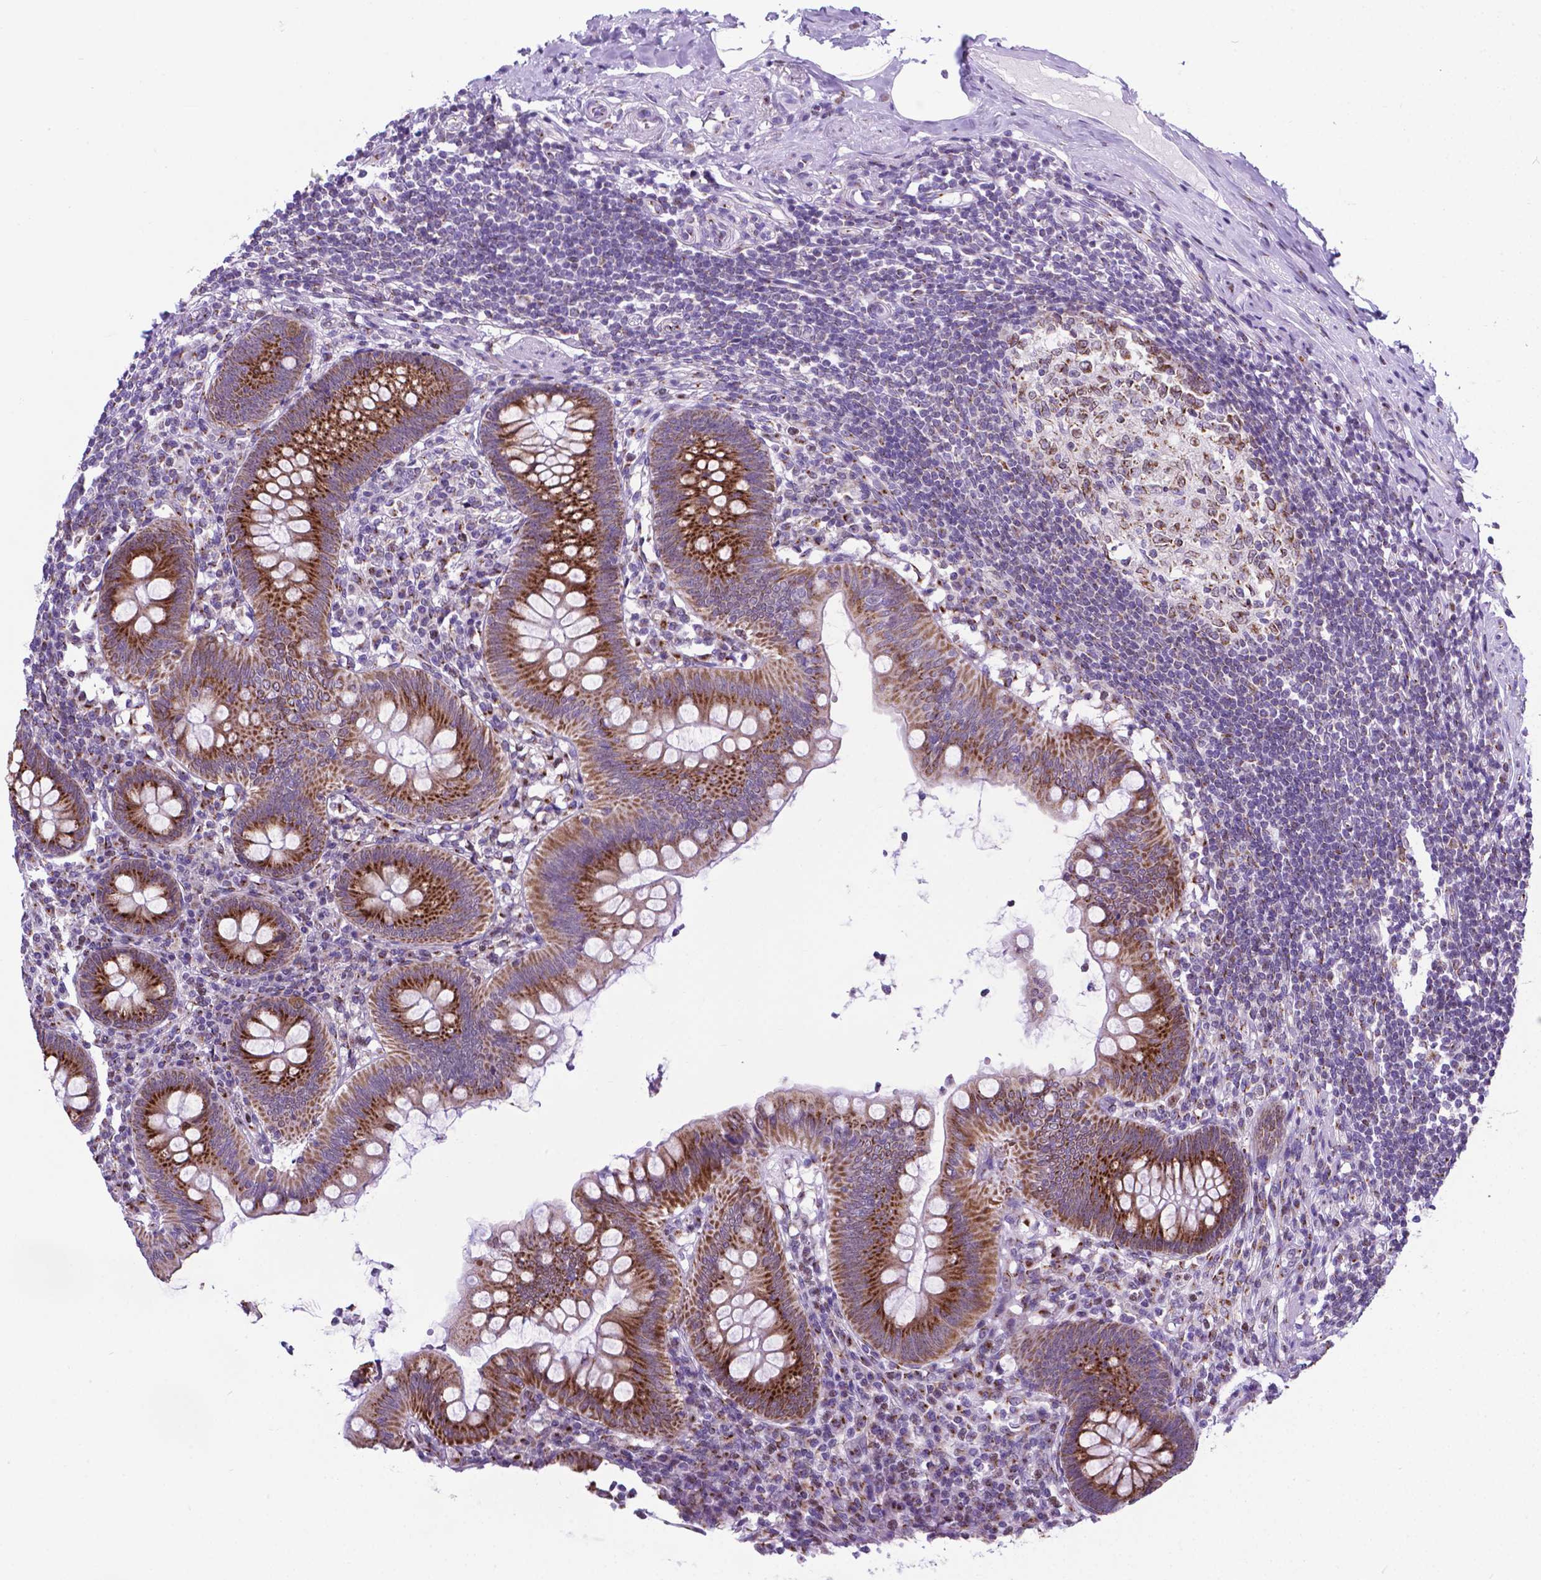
{"staining": {"intensity": "moderate", "quantity": ">75%", "location": "cytoplasmic/membranous"}, "tissue": "appendix", "cell_type": "Glandular cells", "image_type": "normal", "snomed": [{"axis": "morphology", "description": "Normal tissue, NOS"}, {"axis": "topography", "description": "Appendix"}], "caption": "Brown immunohistochemical staining in benign appendix reveals moderate cytoplasmic/membranous positivity in approximately >75% of glandular cells.", "gene": "MRPL10", "patient": {"sex": "female", "age": 57}}